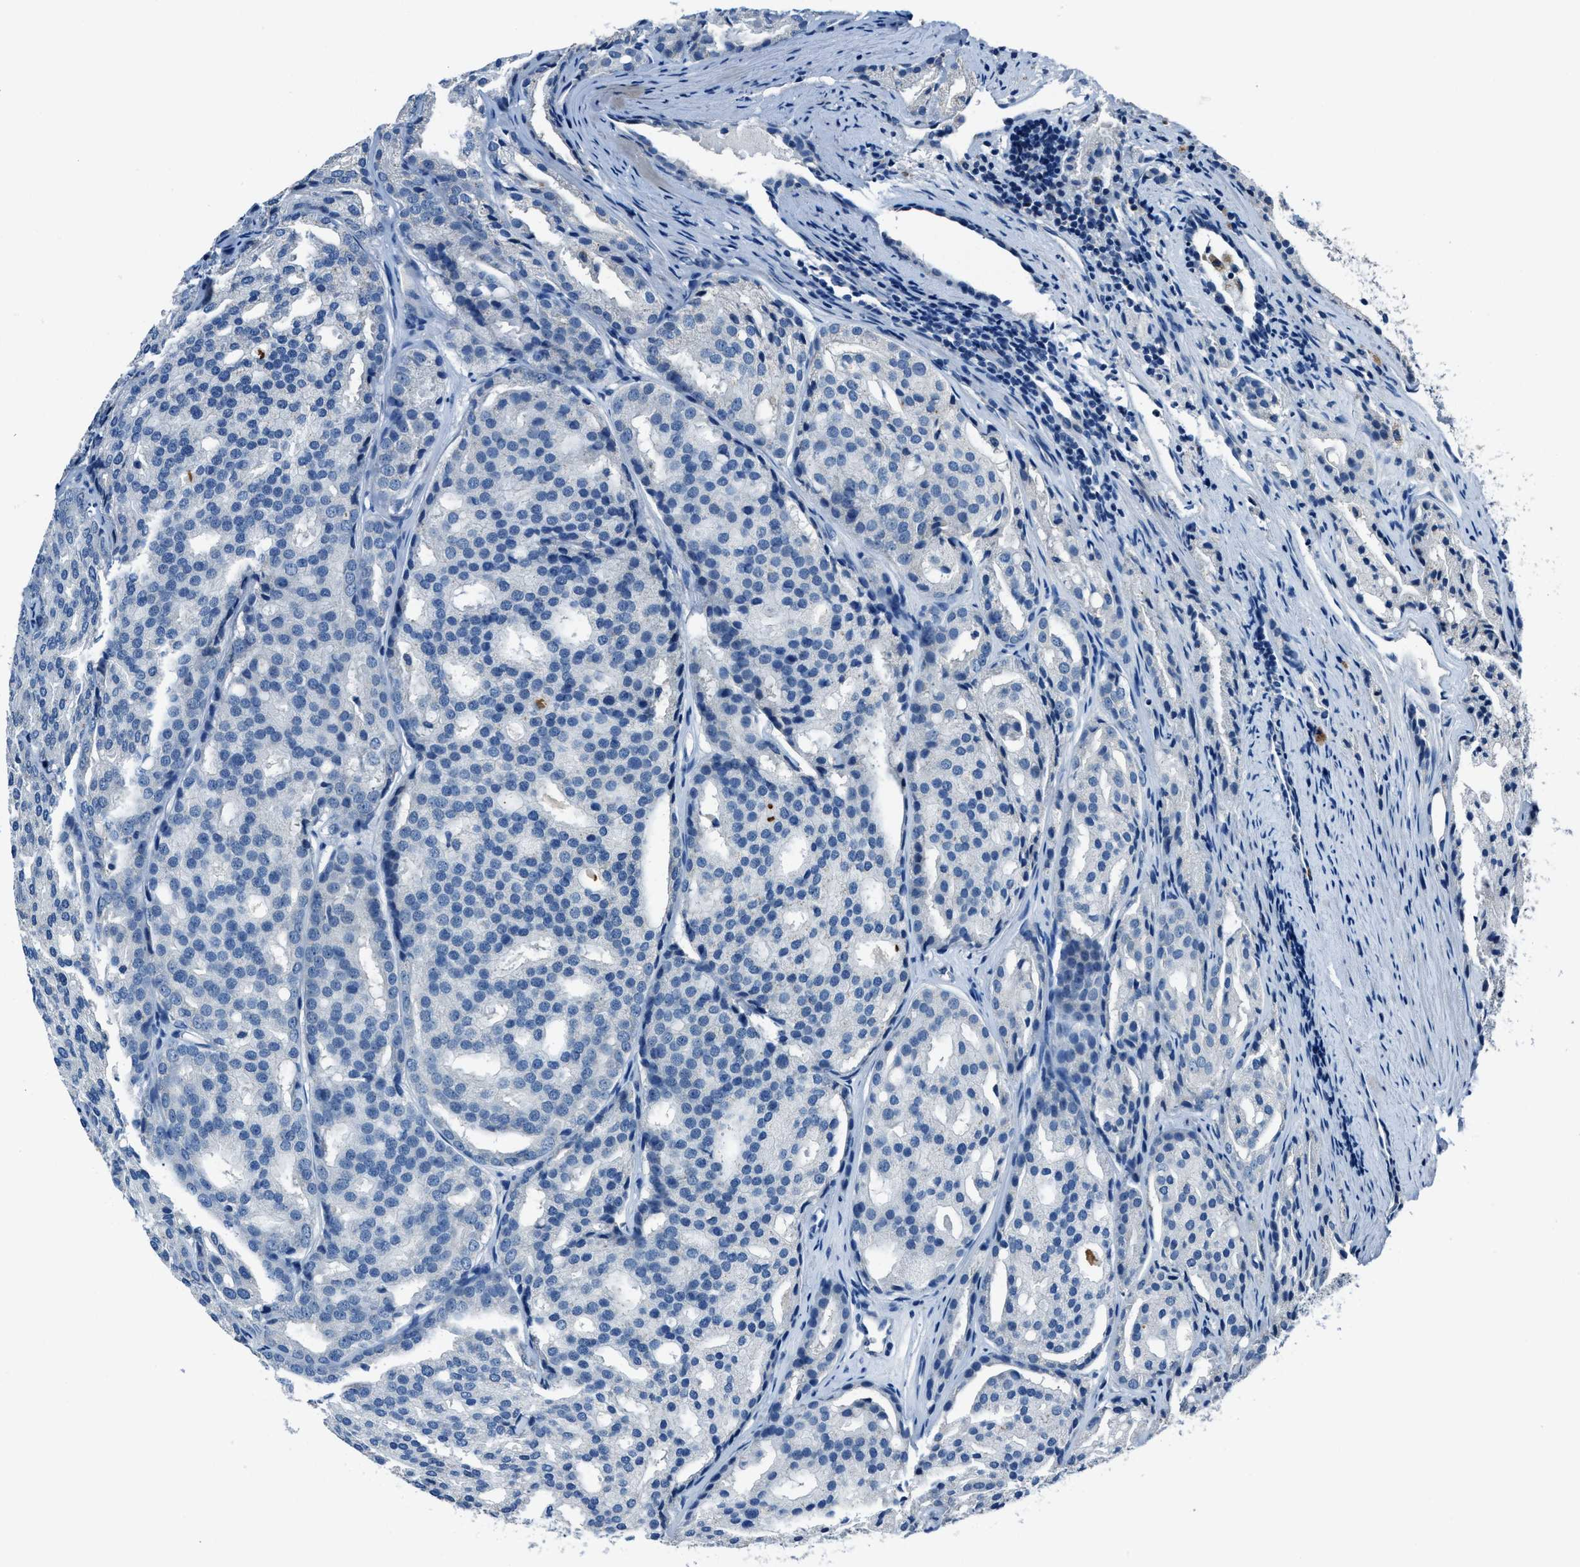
{"staining": {"intensity": "negative", "quantity": "none", "location": "none"}, "tissue": "prostate cancer", "cell_type": "Tumor cells", "image_type": "cancer", "snomed": [{"axis": "morphology", "description": "Adenocarcinoma, High grade"}, {"axis": "topography", "description": "Prostate"}], "caption": "There is no significant positivity in tumor cells of prostate high-grade adenocarcinoma. (DAB immunohistochemistry visualized using brightfield microscopy, high magnification).", "gene": "ADAM2", "patient": {"sex": "male", "age": 64}}